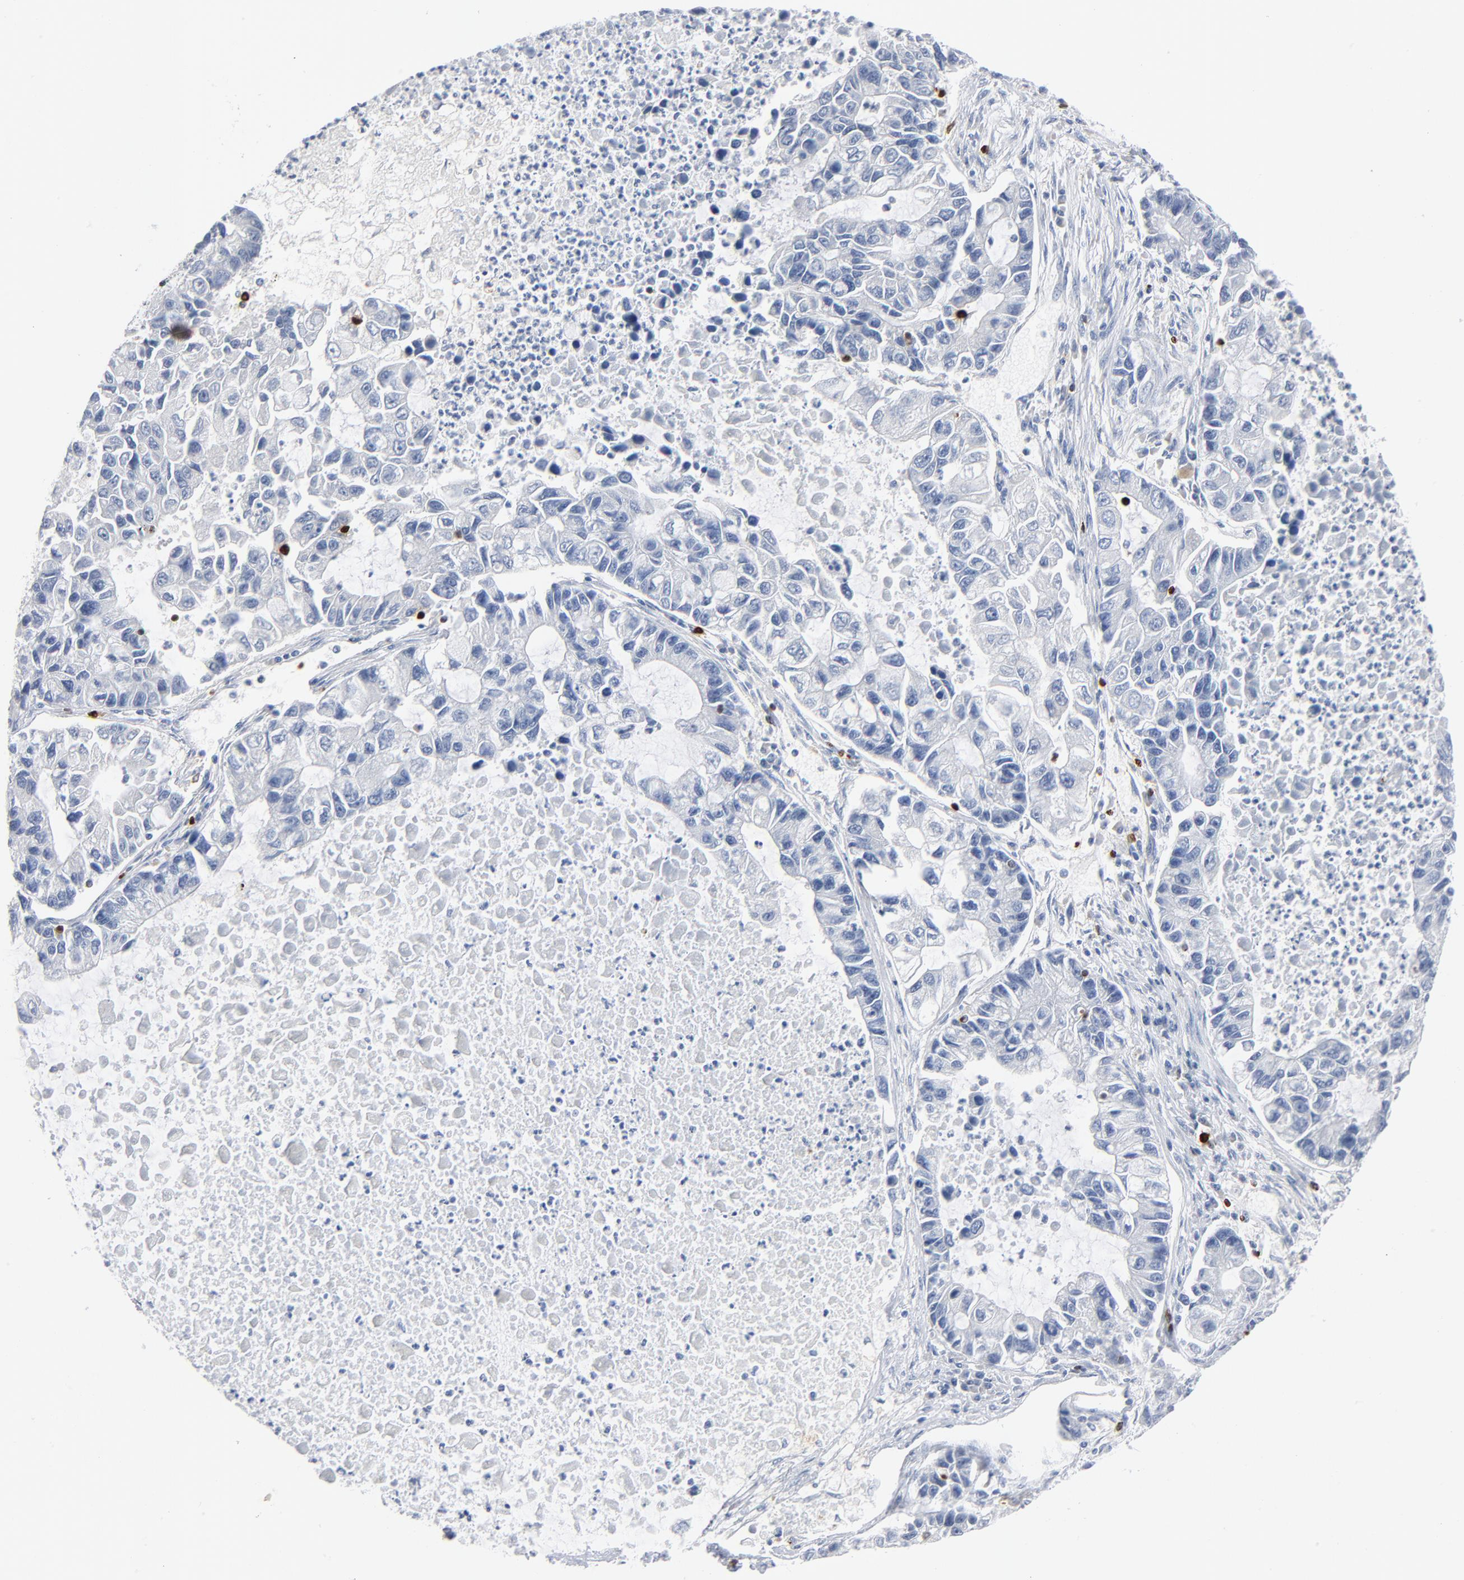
{"staining": {"intensity": "negative", "quantity": "none", "location": "none"}, "tissue": "lung cancer", "cell_type": "Tumor cells", "image_type": "cancer", "snomed": [{"axis": "morphology", "description": "Adenocarcinoma, NOS"}, {"axis": "topography", "description": "Lung"}], "caption": "Photomicrograph shows no protein positivity in tumor cells of lung cancer (adenocarcinoma) tissue.", "gene": "GZMB", "patient": {"sex": "female", "age": 51}}